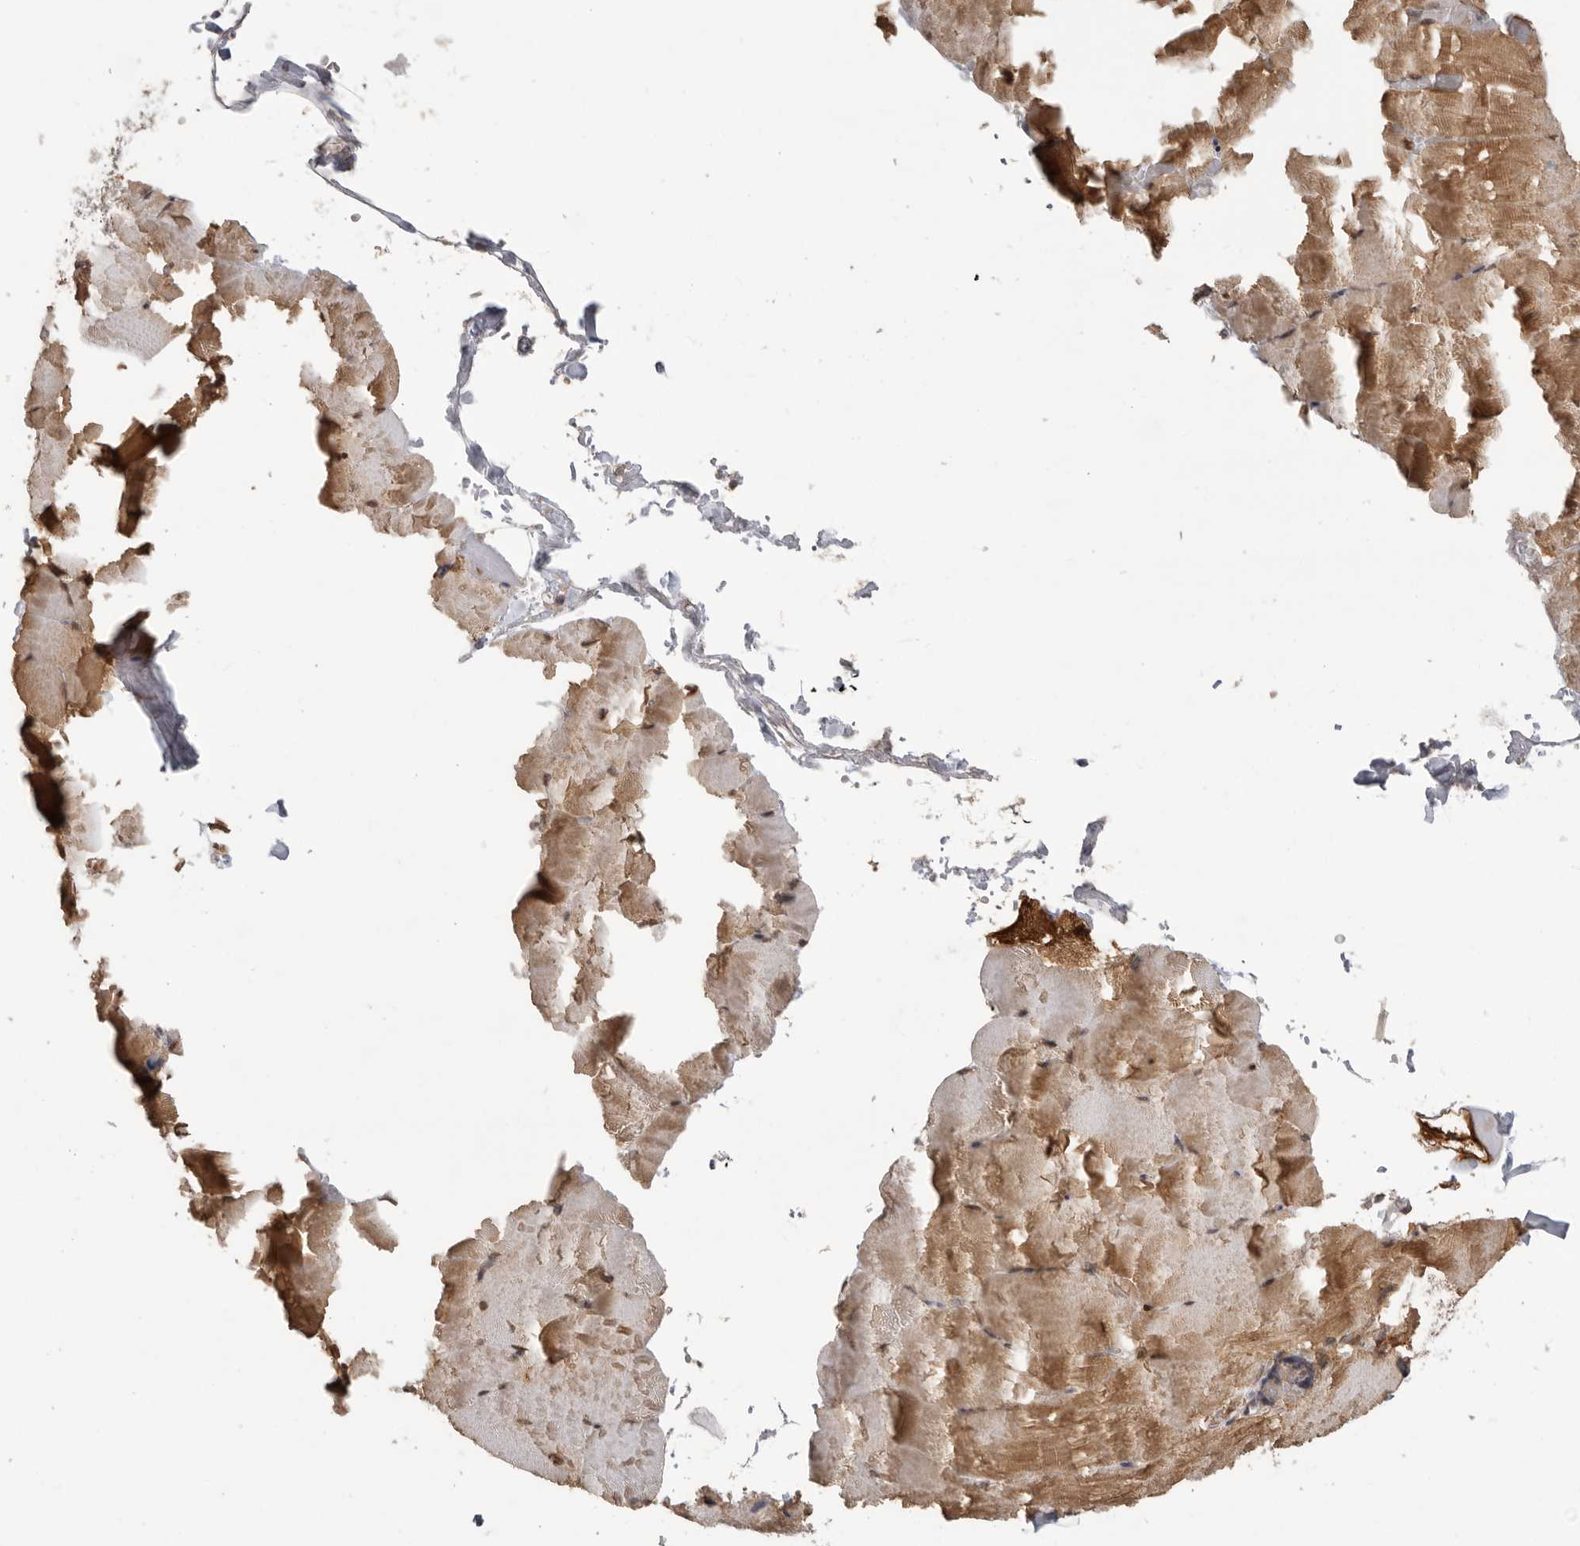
{"staining": {"intensity": "moderate", "quantity": ">75%", "location": "cytoplasmic/membranous,nuclear"}, "tissue": "skeletal muscle", "cell_type": "Myocytes", "image_type": "normal", "snomed": [{"axis": "morphology", "description": "Normal tissue, NOS"}, {"axis": "topography", "description": "Skeletal muscle"}, {"axis": "topography", "description": "Parathyroid gland"}], "caption": "A high-resolution photomicrograph shows immunohistochemistry staining of benign skeletal muscle, which reveals moderate cytoplasmic/membranous,nuclear staining in approximately >75% of myocytes. The protein of interest is stained brown, and the nuclei are stained in blue (DAB (3,3'-diaminobenzidine) IHC with brightfield microscopy, high magnification).", "gene": "PPP1R10", "patient": {"sex": "female", "age": 37}}